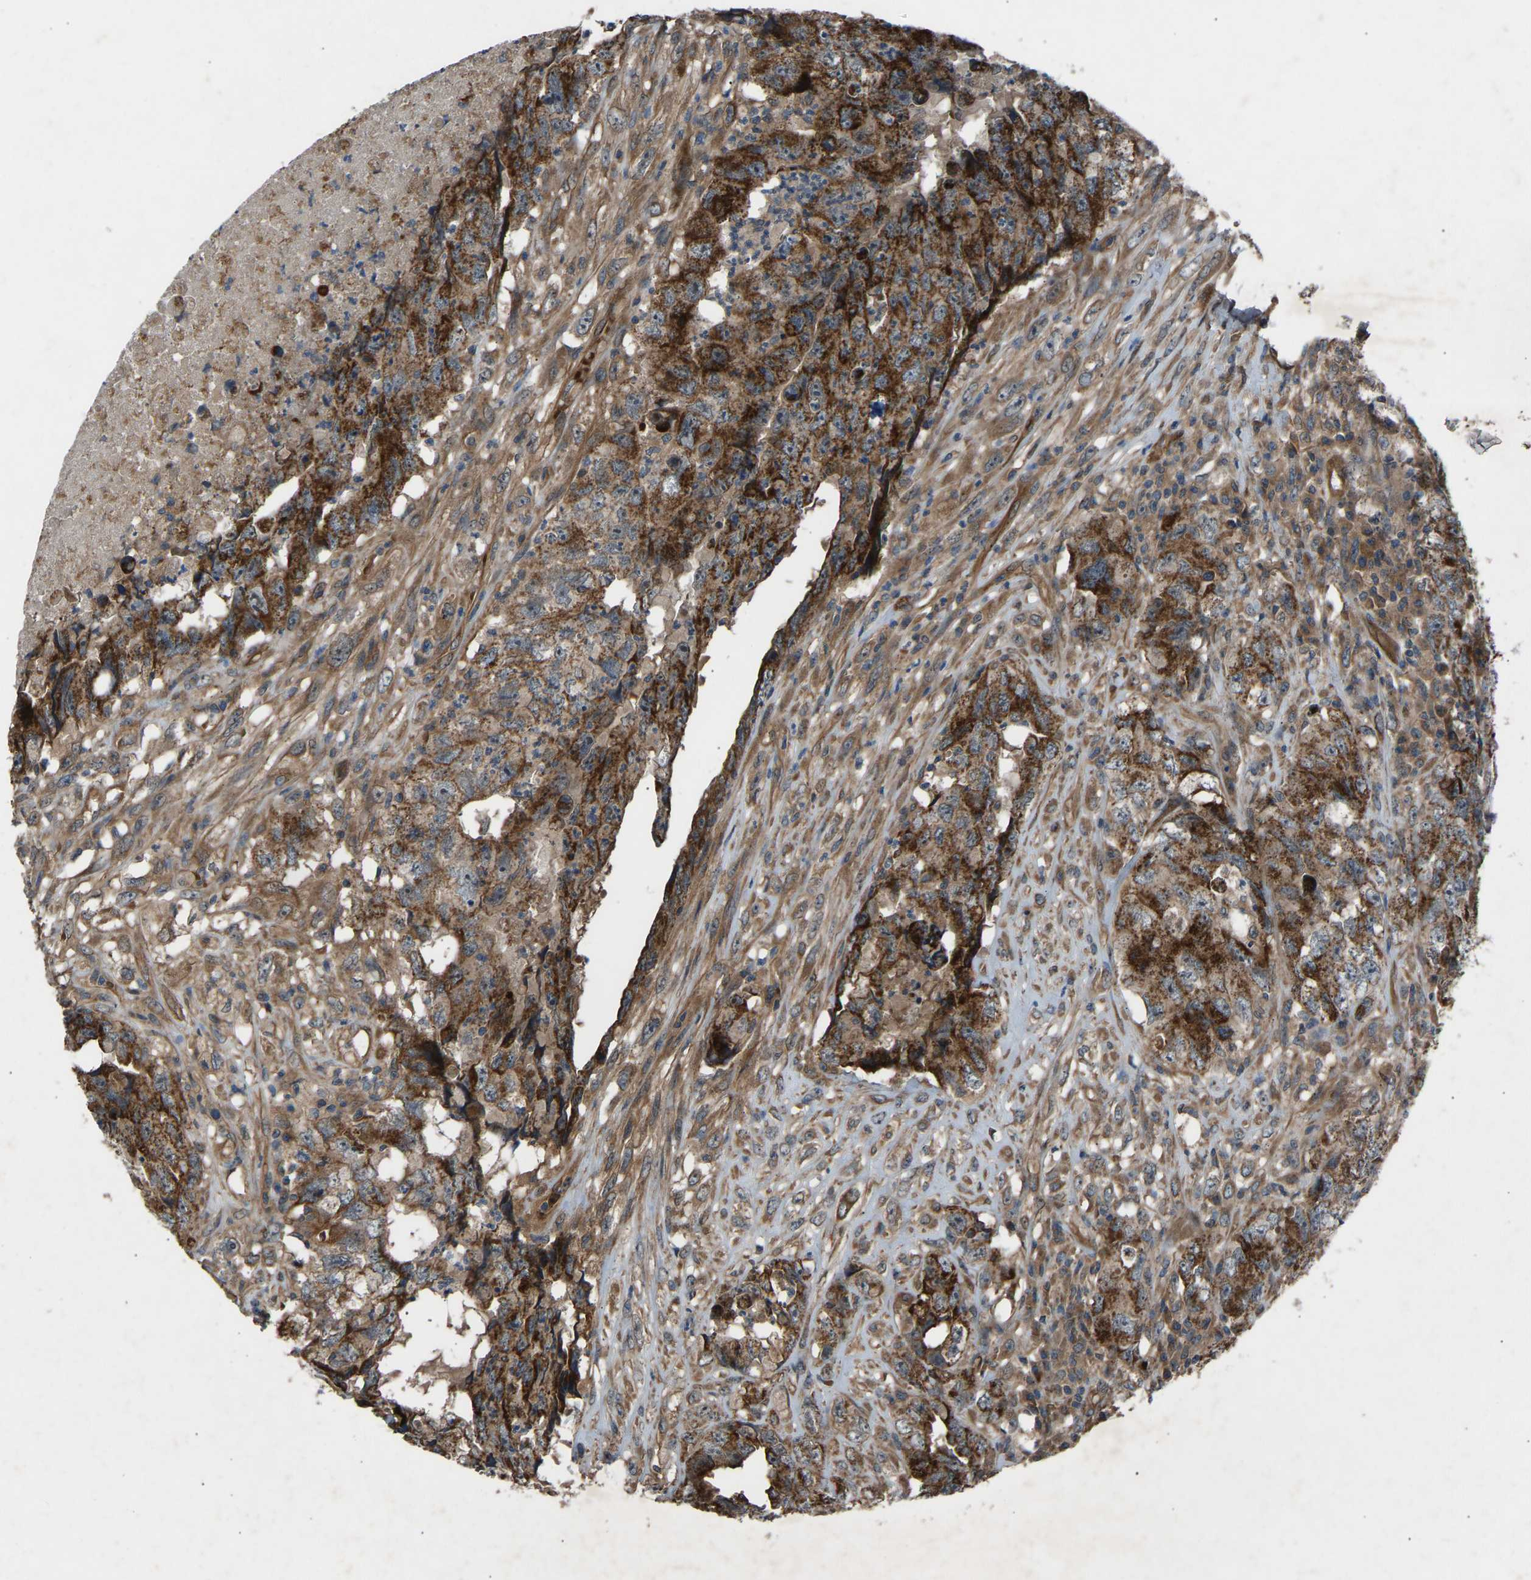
{"staining": {"intensity": "strong", "quantity": "25%-75%", "location": "cytoplasmic/membranous"}, "tissue": "testis cancer", "cell_type": "Tumor cells", "image_type": "cancer", "snomed": [{"axis": "morphology", "description": "Carcinoma, Embryonal, NOS"}, {"axis": "topography", "description": "Testis"}], "caption": "IHC histopathology image of neoplastic tissue: human embryonal carcinoma (testis) stained using immunohistochemistry exhibits high levels of strong protein expression localized specifically in the cytoplasmic/membranous of tumor cells, appearing as a cytoplasmic/membranous brown color.", "gene": "GAS2L1", "patient": {"sex": "male", "age": 32}}